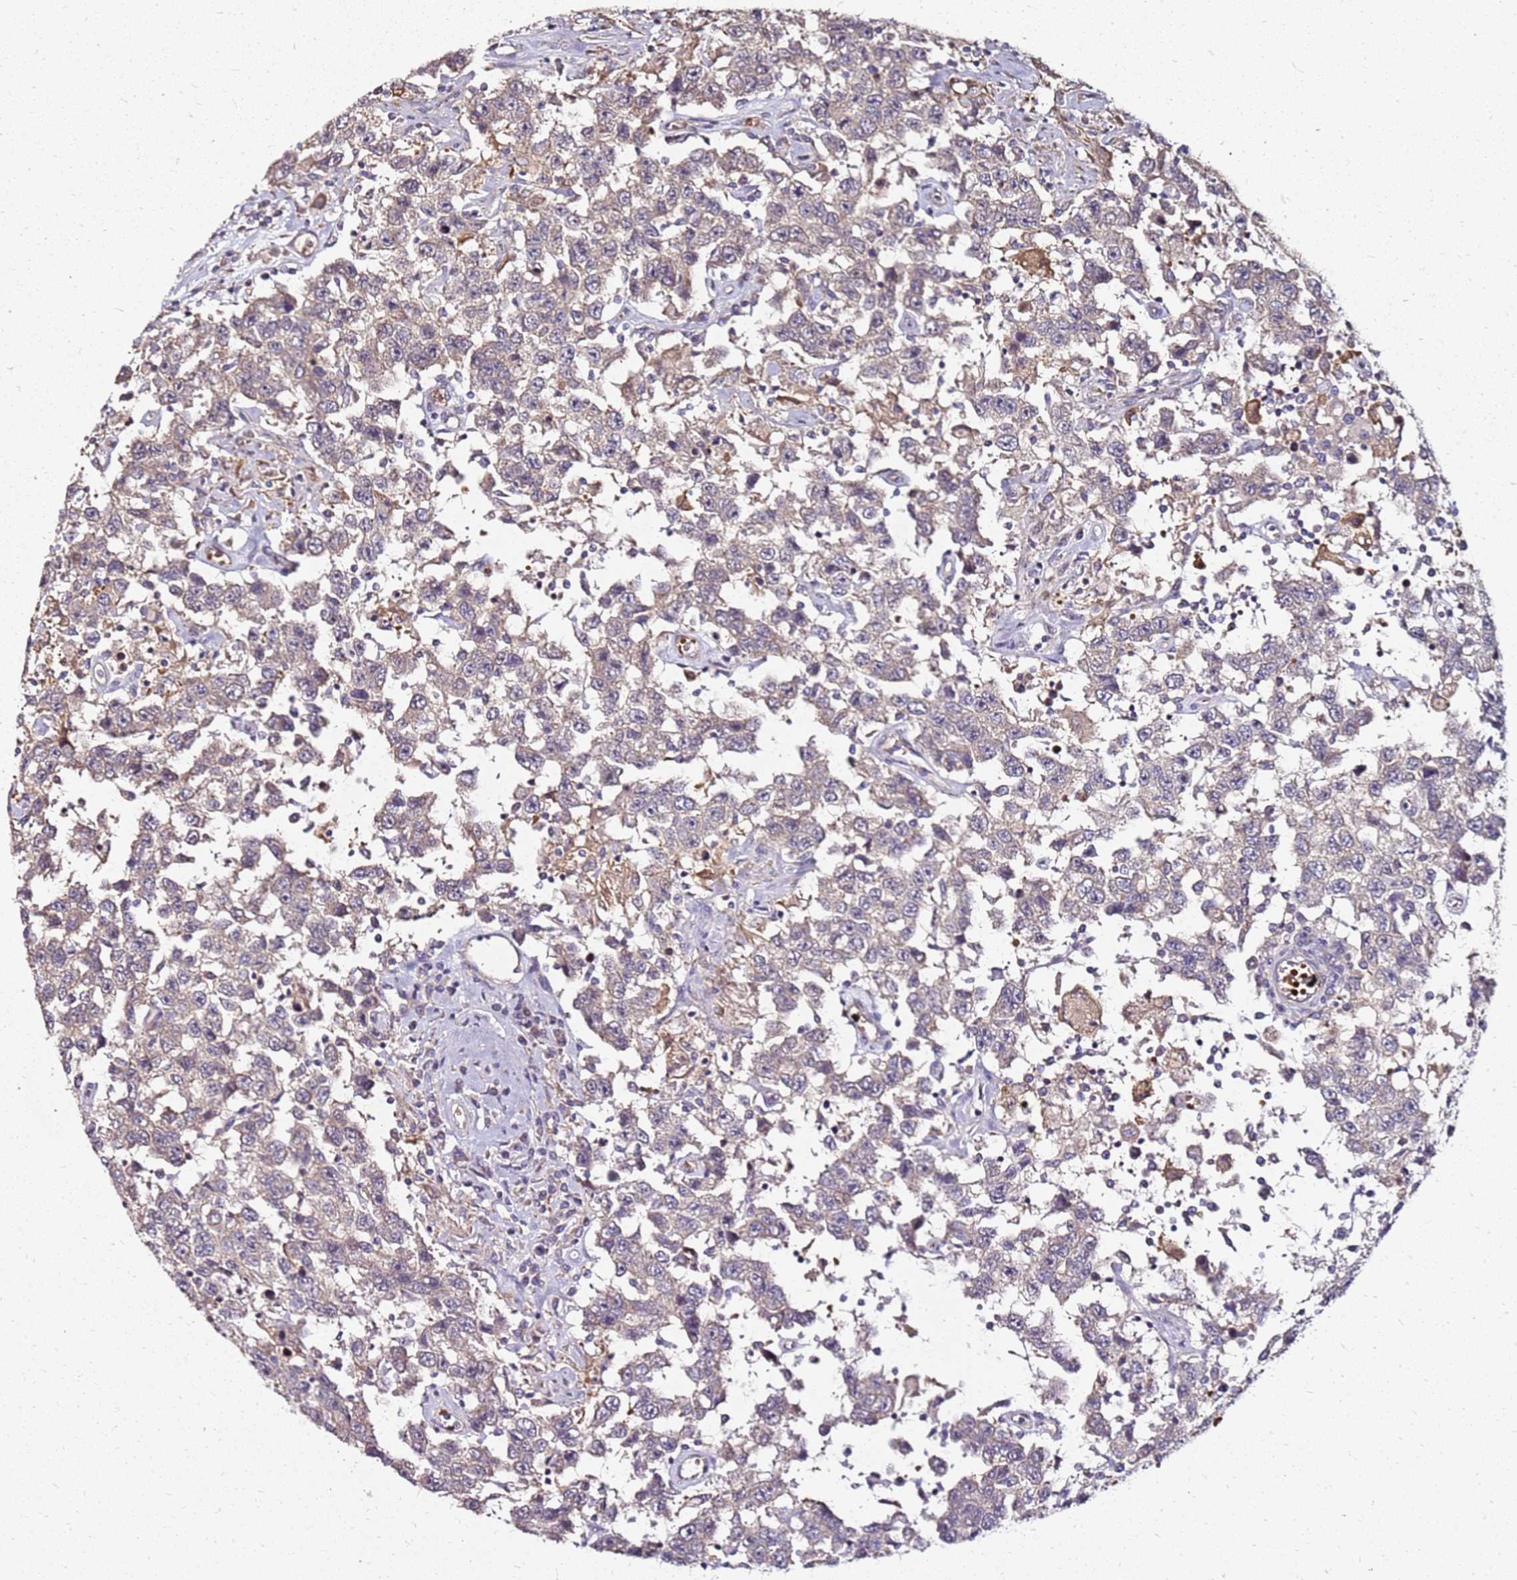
{"staining": {"intensity": "negative", "quantity": "none", "location": "none"}, "tissue": "testis cancer", "cell_type": "Tumor cells", "image_type": "cancer", "snomed": [{"axis": "morphology", "description": "Seminoma, NOS"}, {"axis": "topography", "description": "Testis"}], "caption": "A high-resolution image shows IHC staining of testis seminoma, which shows no significant staining in tumor cells.", "gene": "RNF11", "patient": {"sex": "male", "age": 41}}